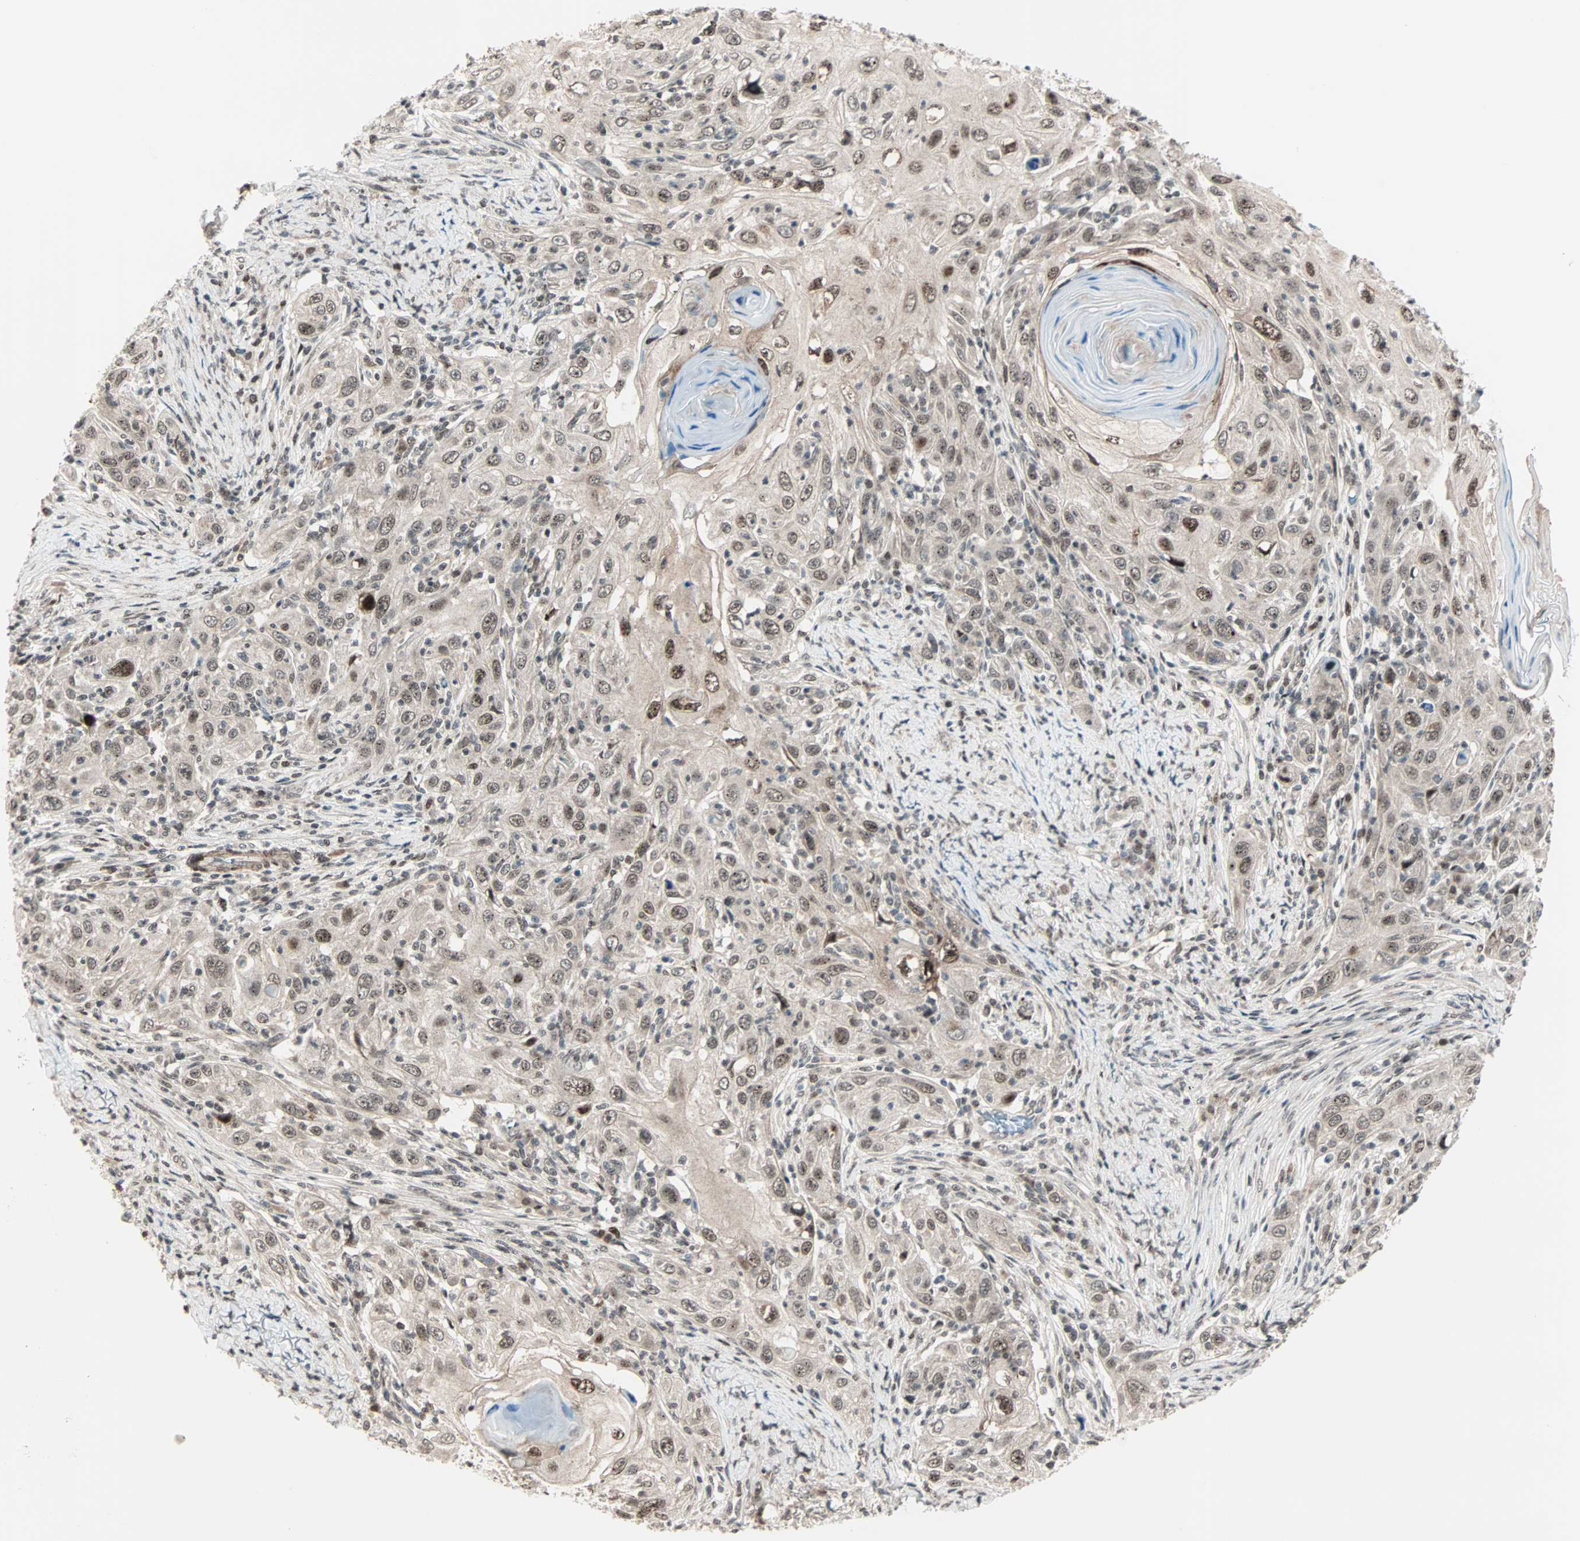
{"staining": {"intensity": "weak", "quantity": ">75%", "location": "nuclear"}, "tissue": "skin cancer", "cell_type": "Tumor cells", "image_type": "cancer", "snomed": [{"axis": "morphology", "description": "Squamous cell carcinoma, NOS"}, {"axis": "topography", "description": "Skin"}], "caption": "Skin cancer was stained to show a protein in brown. There is low levels of weak nuclear expression in approximately >75% of tumor cells.", "gene": "CBX4", "patient": {"sex": "female", "age": 88}}